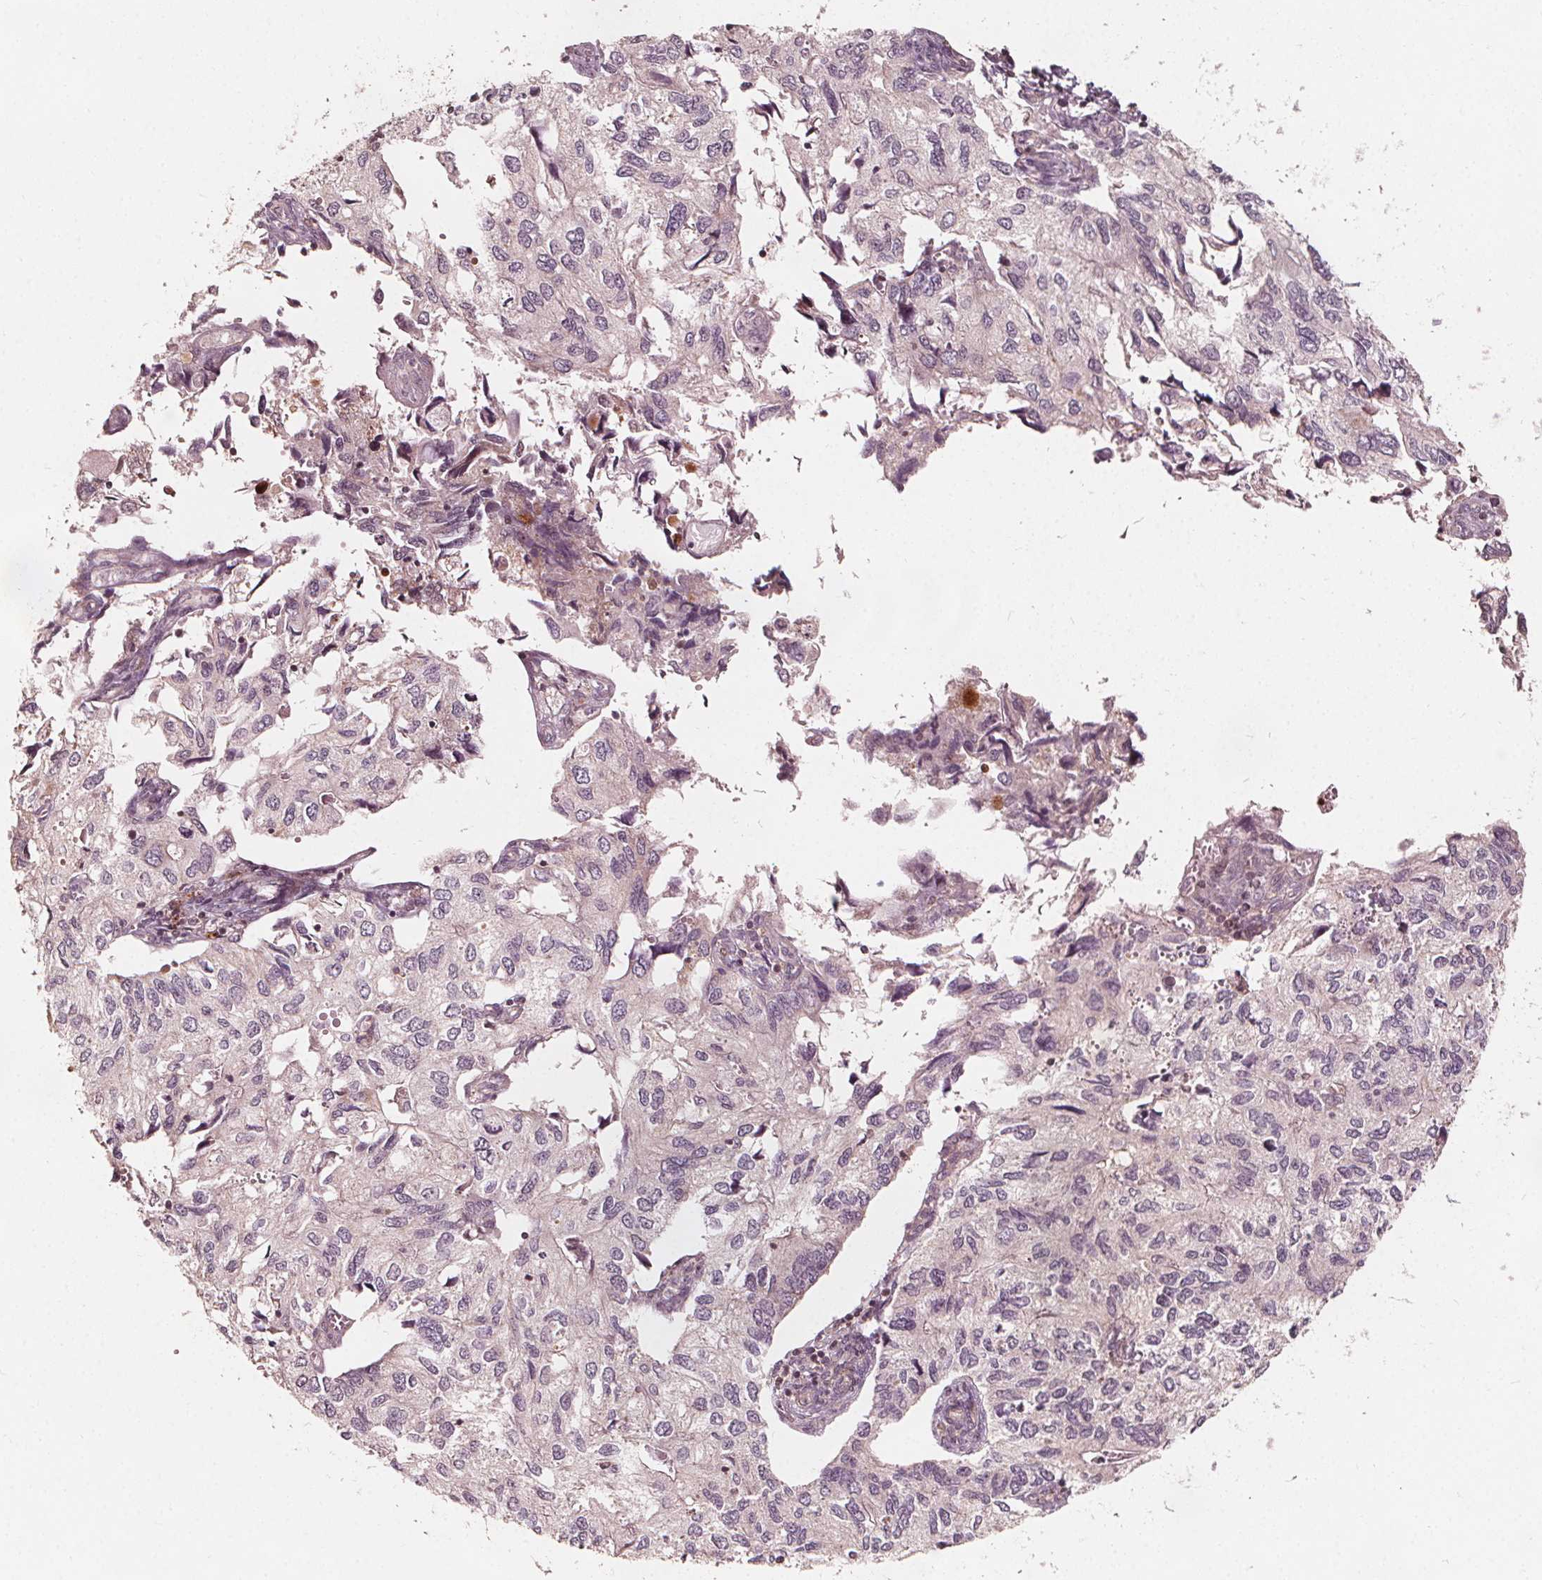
{"staining": {"intensity": "negative", "quantity": "none", "location": "none"}, "tissue": "endometrial cancer", "cell_type": "Tumor cells", "image_type": "cancer", "snomed": [{"axis": "morphology", "description": "Carcinoma, NOS"}, {"axis": "topography", "description": "Uterus"}], "caption": "The photomicrograph shows no staining of tumor cells in carcinoma (endometrial).", "gene": "AIP", "patient": {"sex": "female", "age": 76}}